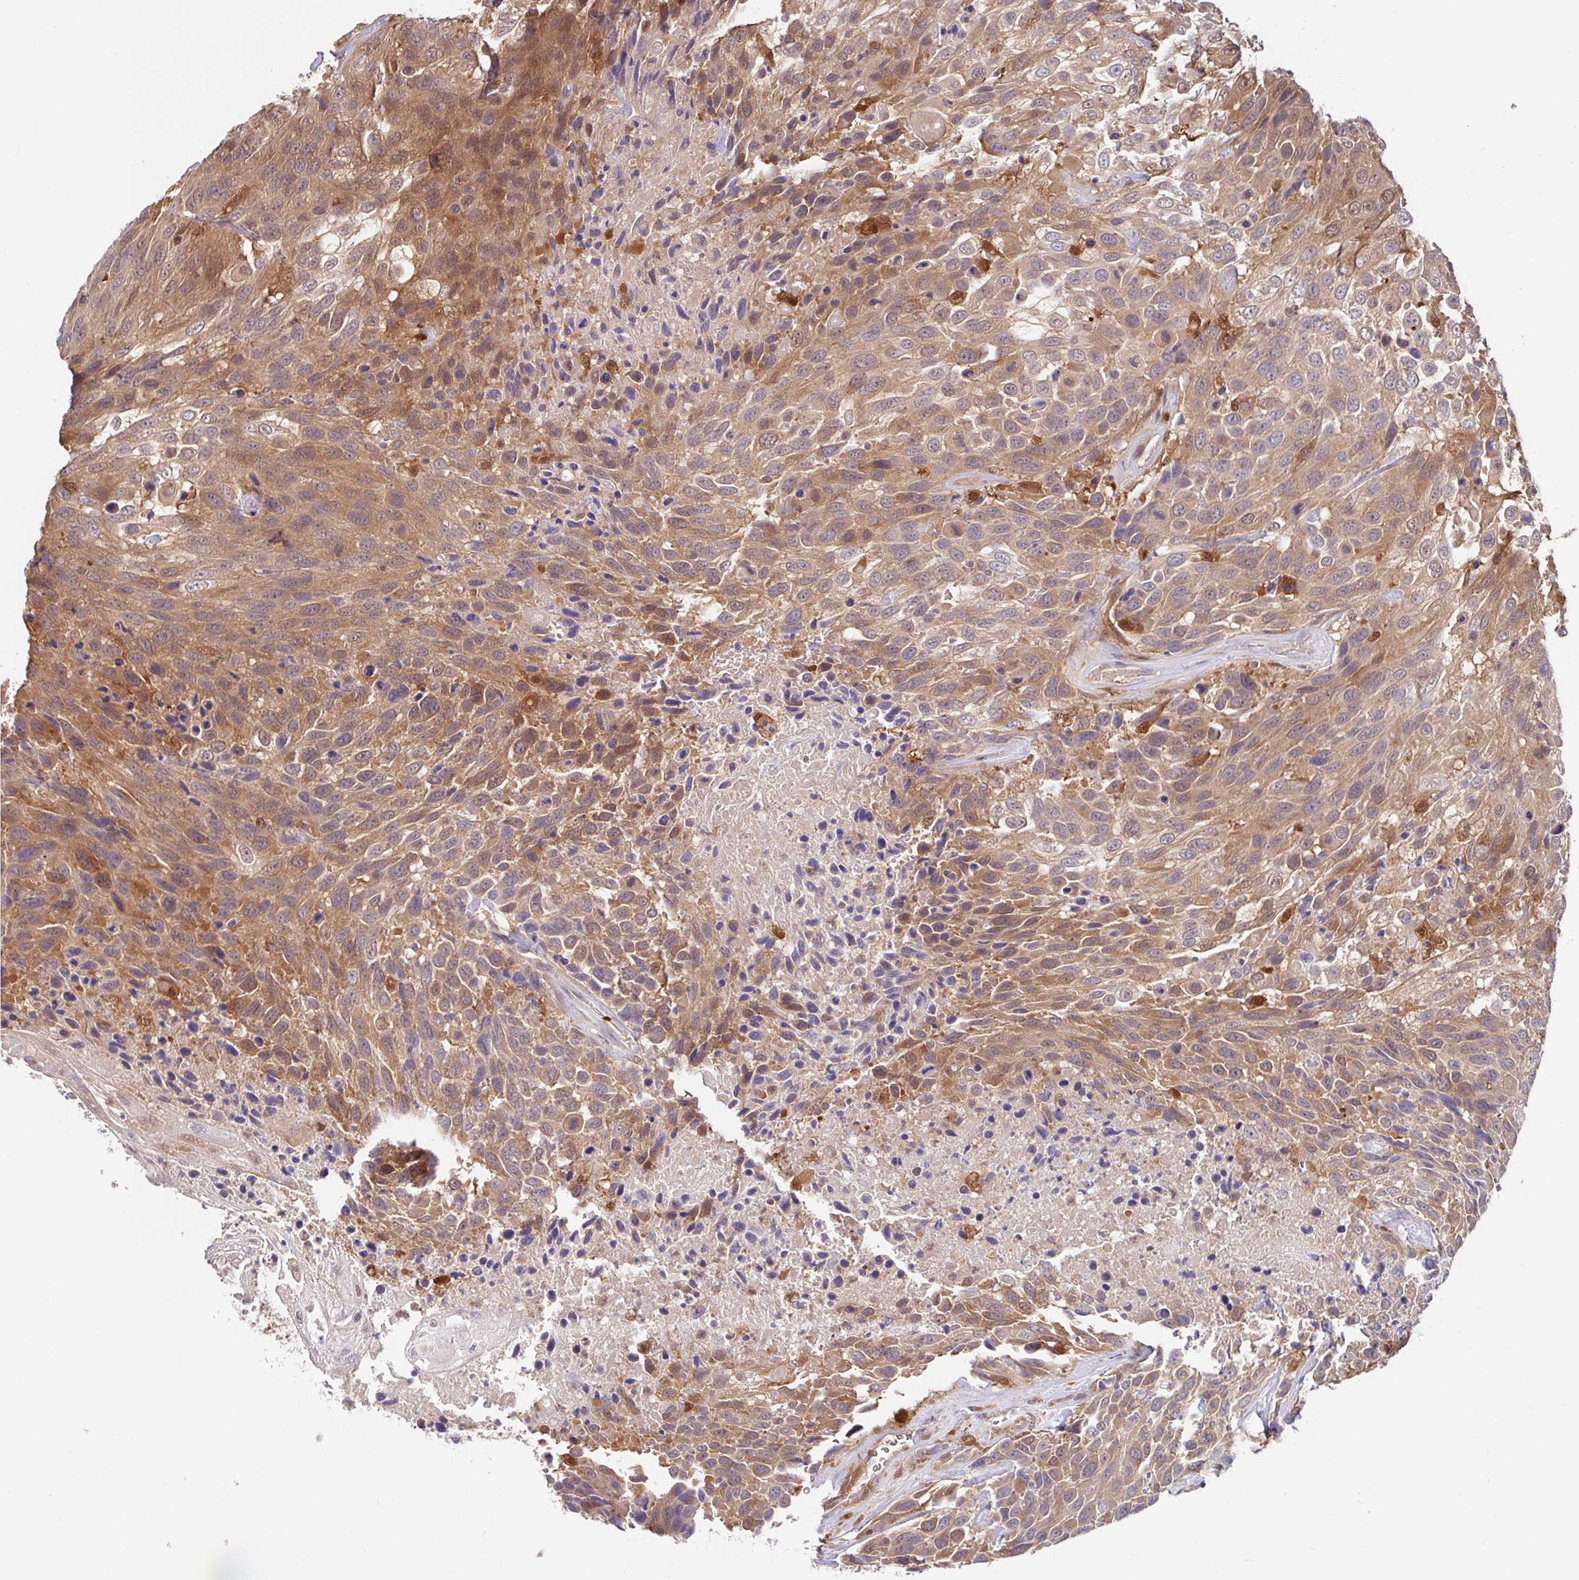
{"staining": {"intensity": "moderate", "quantity": ">75%", "location": "cytoplasmic/membranous,nuclear"}, "tissue": "urothelial cancer", "cell_type": "Tumor cells", "image_type": "cancer", "snomed": [{"axis": "morphology", "description": "Urothelial carcinoma, High grade"}, {"axis": "topography", "description": "Urinary bladder"}], "caption": "Urothelial cancer stained for a protein (brown) shows moderate cytoplasmic/membranous and nuclear positive positivity in about >75% of tumor cells.", "gene": "BLVRA", "patient": {"sex": "female", "age": 70}}